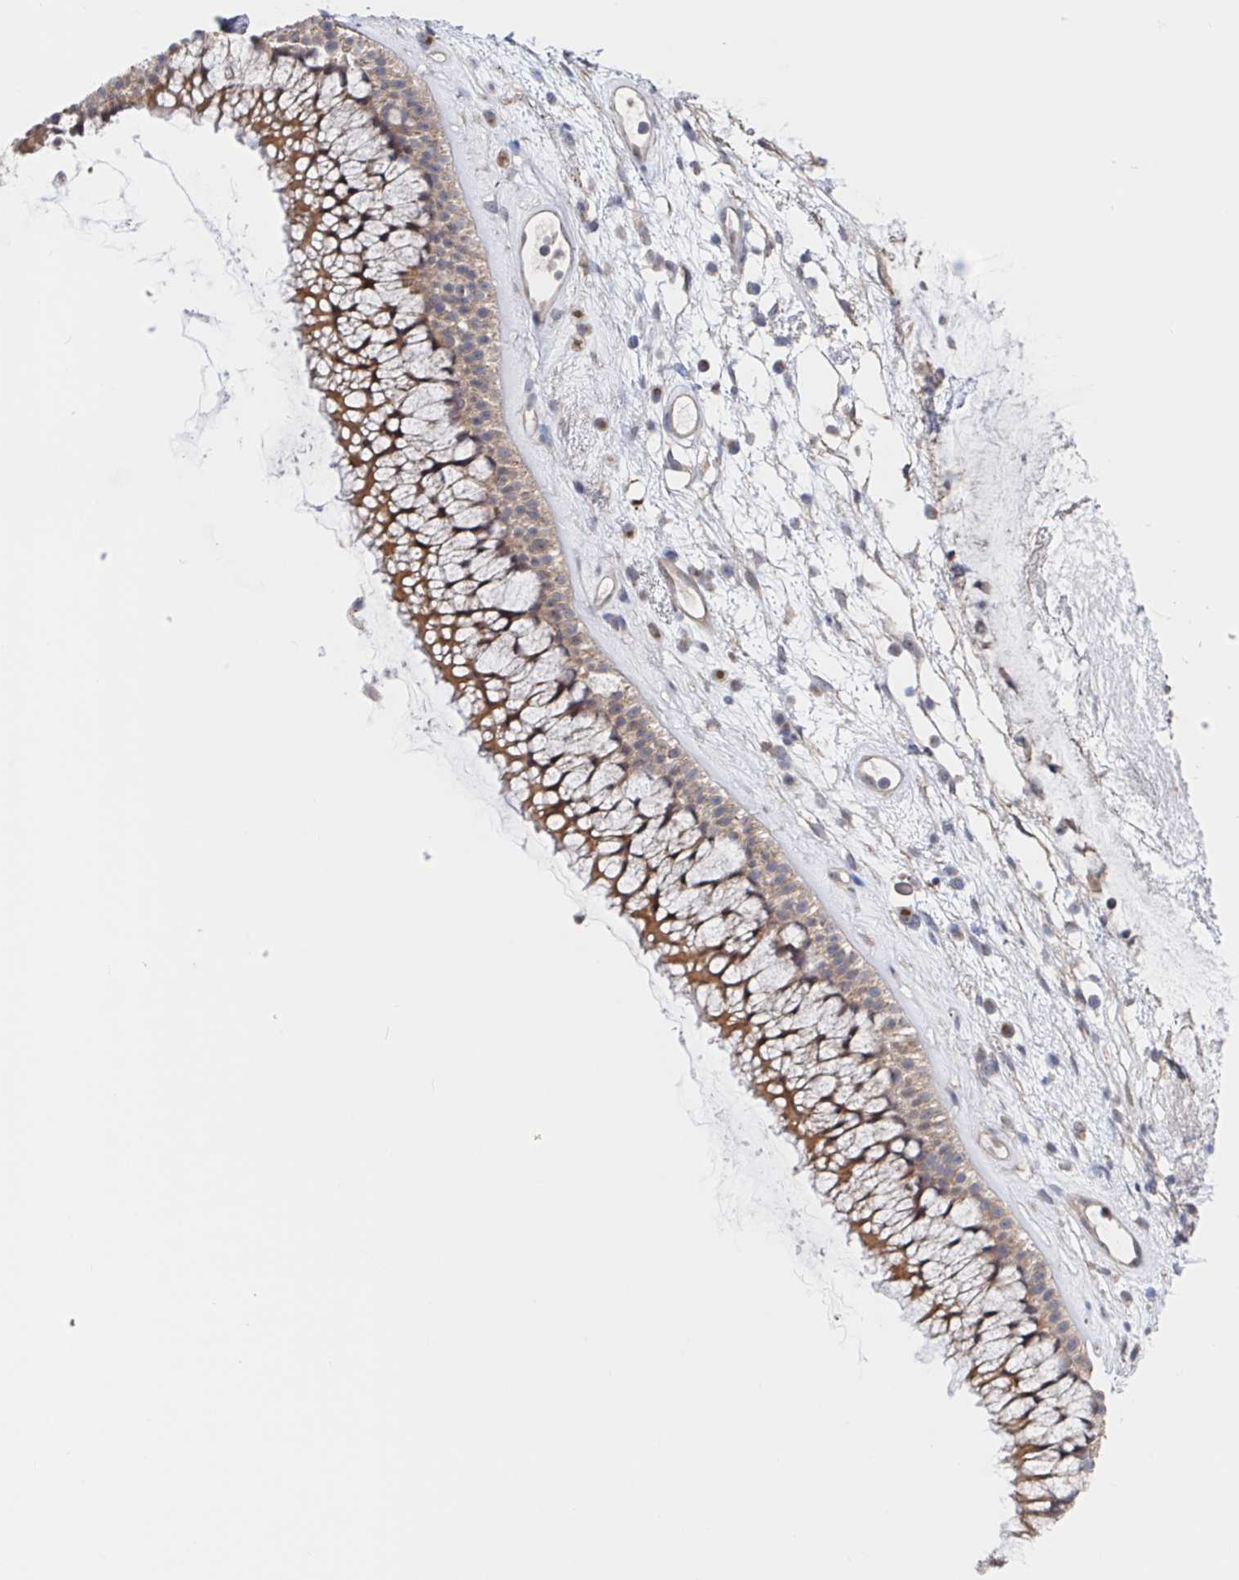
{"staining": {"intensity": "moderate", "quantity": ">75%", "location": "cytoplasmic/membranous"}, "tissue": "nasopharynx", "cell_type": "Respiratory epithelial cells", "image_type": "normal", "snomed": [{"axis": "morphology", "description": "Normal tissue, NOS"}, {"axis": "topography", "description": "Nasopharynx"}], "caption": "Human nasopharynx stained with a brown dye displays moderate cytoplasmic/membranous positive expression in approximately >75% of respiratory epithelial cells.", "gene": "DHRS12", "patient": {"sex": "female", "age": 75}}